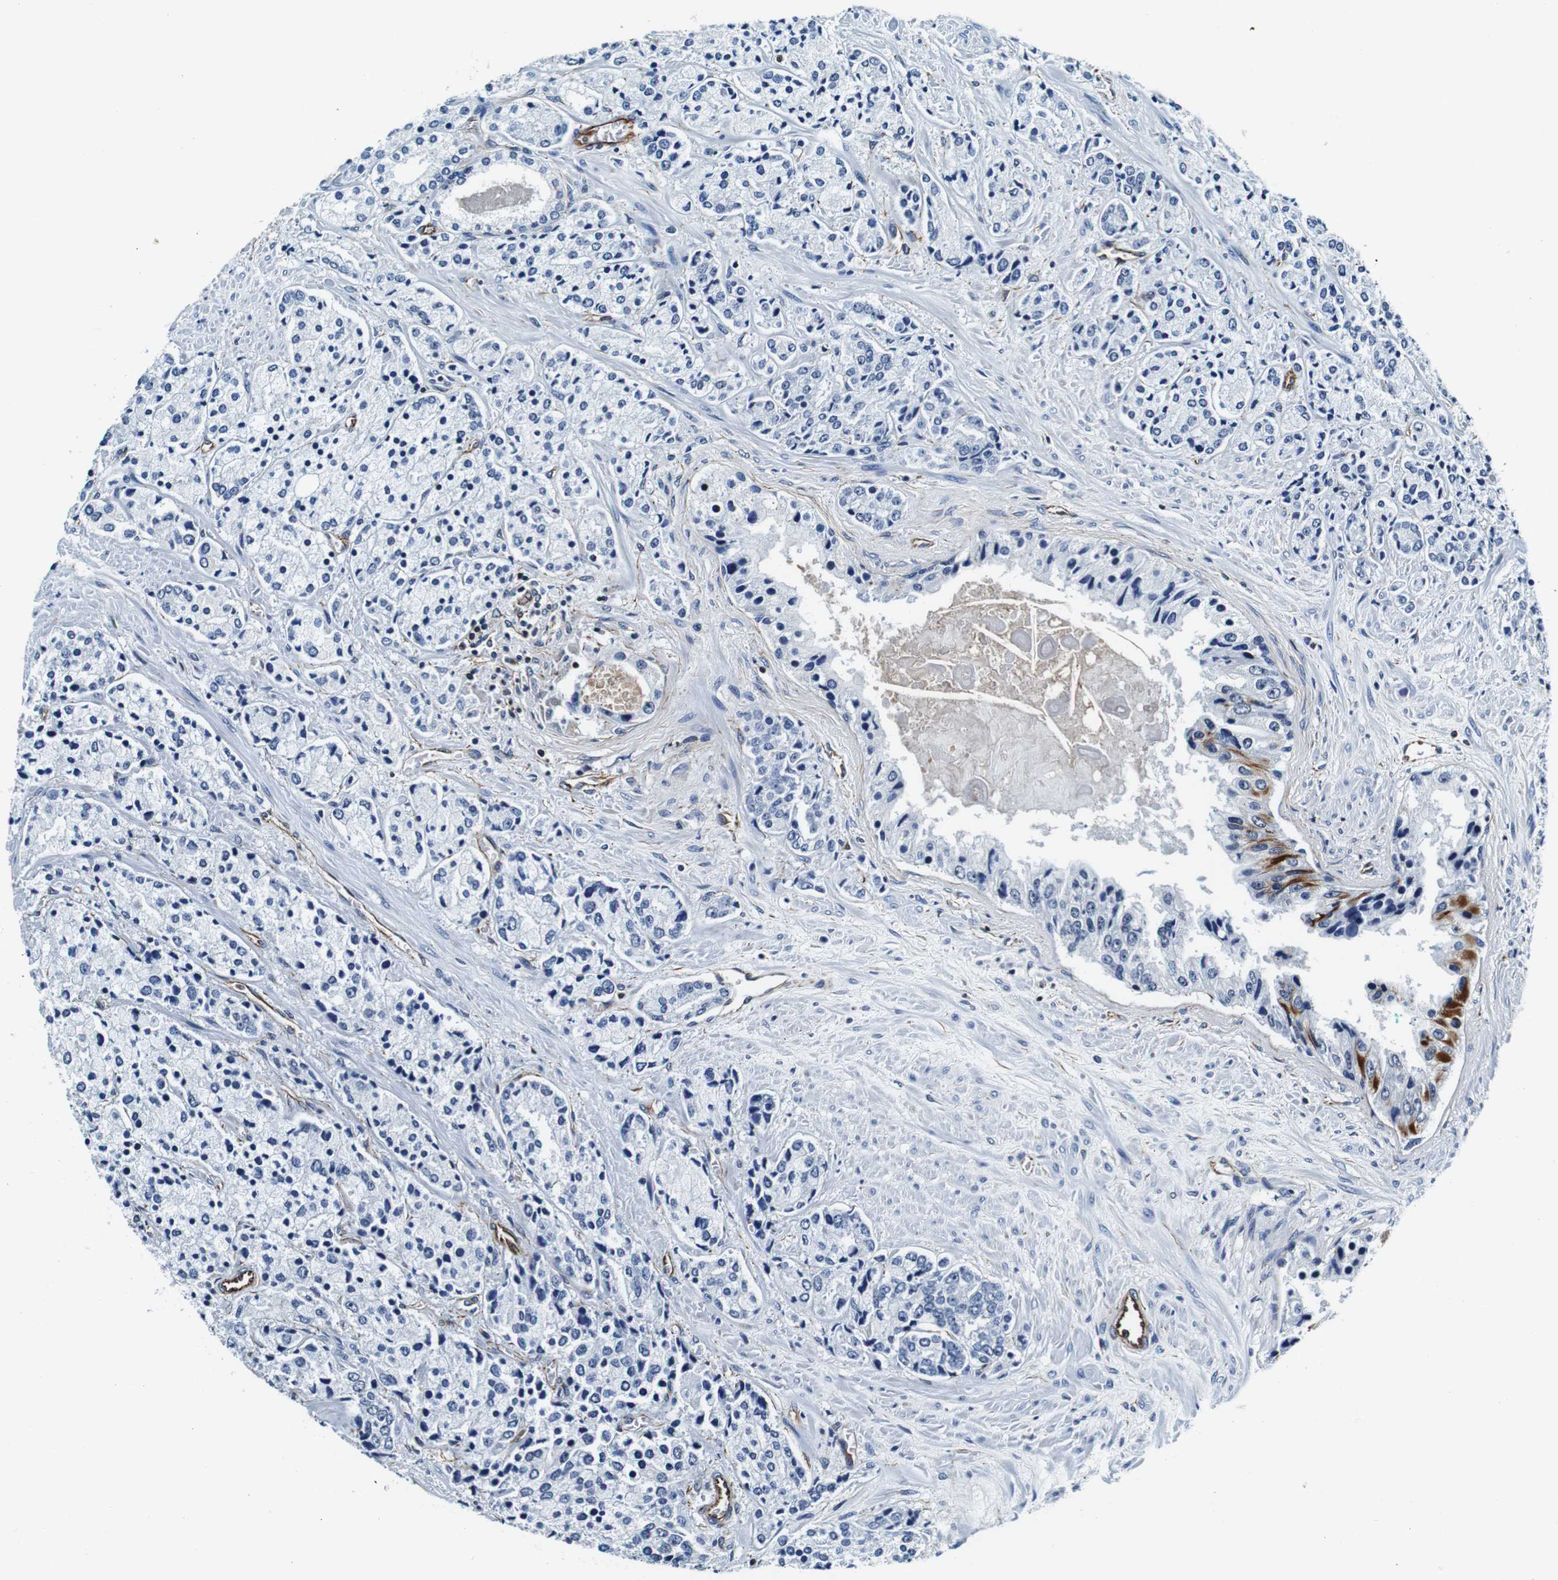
{"staining": {"intensity": "moderate", "quantity": "<25%", "location": "cytoplasmic/membranous"}, "tissue": "prostate cancer", "cell_type": "Tumor cells", "image_type": "cancer", "snomed": [{"axis": "morphology", "description": "Adenocarcinoma, High grade"}, {"axis": "topography", "description": "Prostate"}], "caption": "Immunohistochemistry (IHC) staining of prostate adenocarcinoma (high-grade), which exhibits low levels of moderate cytoplasmic/membranous expression in about <25% of tumor cells indicating moderate cytoplasmic/membranous protein positivity. The staining was performed using DAB (brown) for protein detection and nuclei were counterstained in hematoxylin (blue).", "gene": "GJE1", "patient": {"sex": "male", "age": 71}}